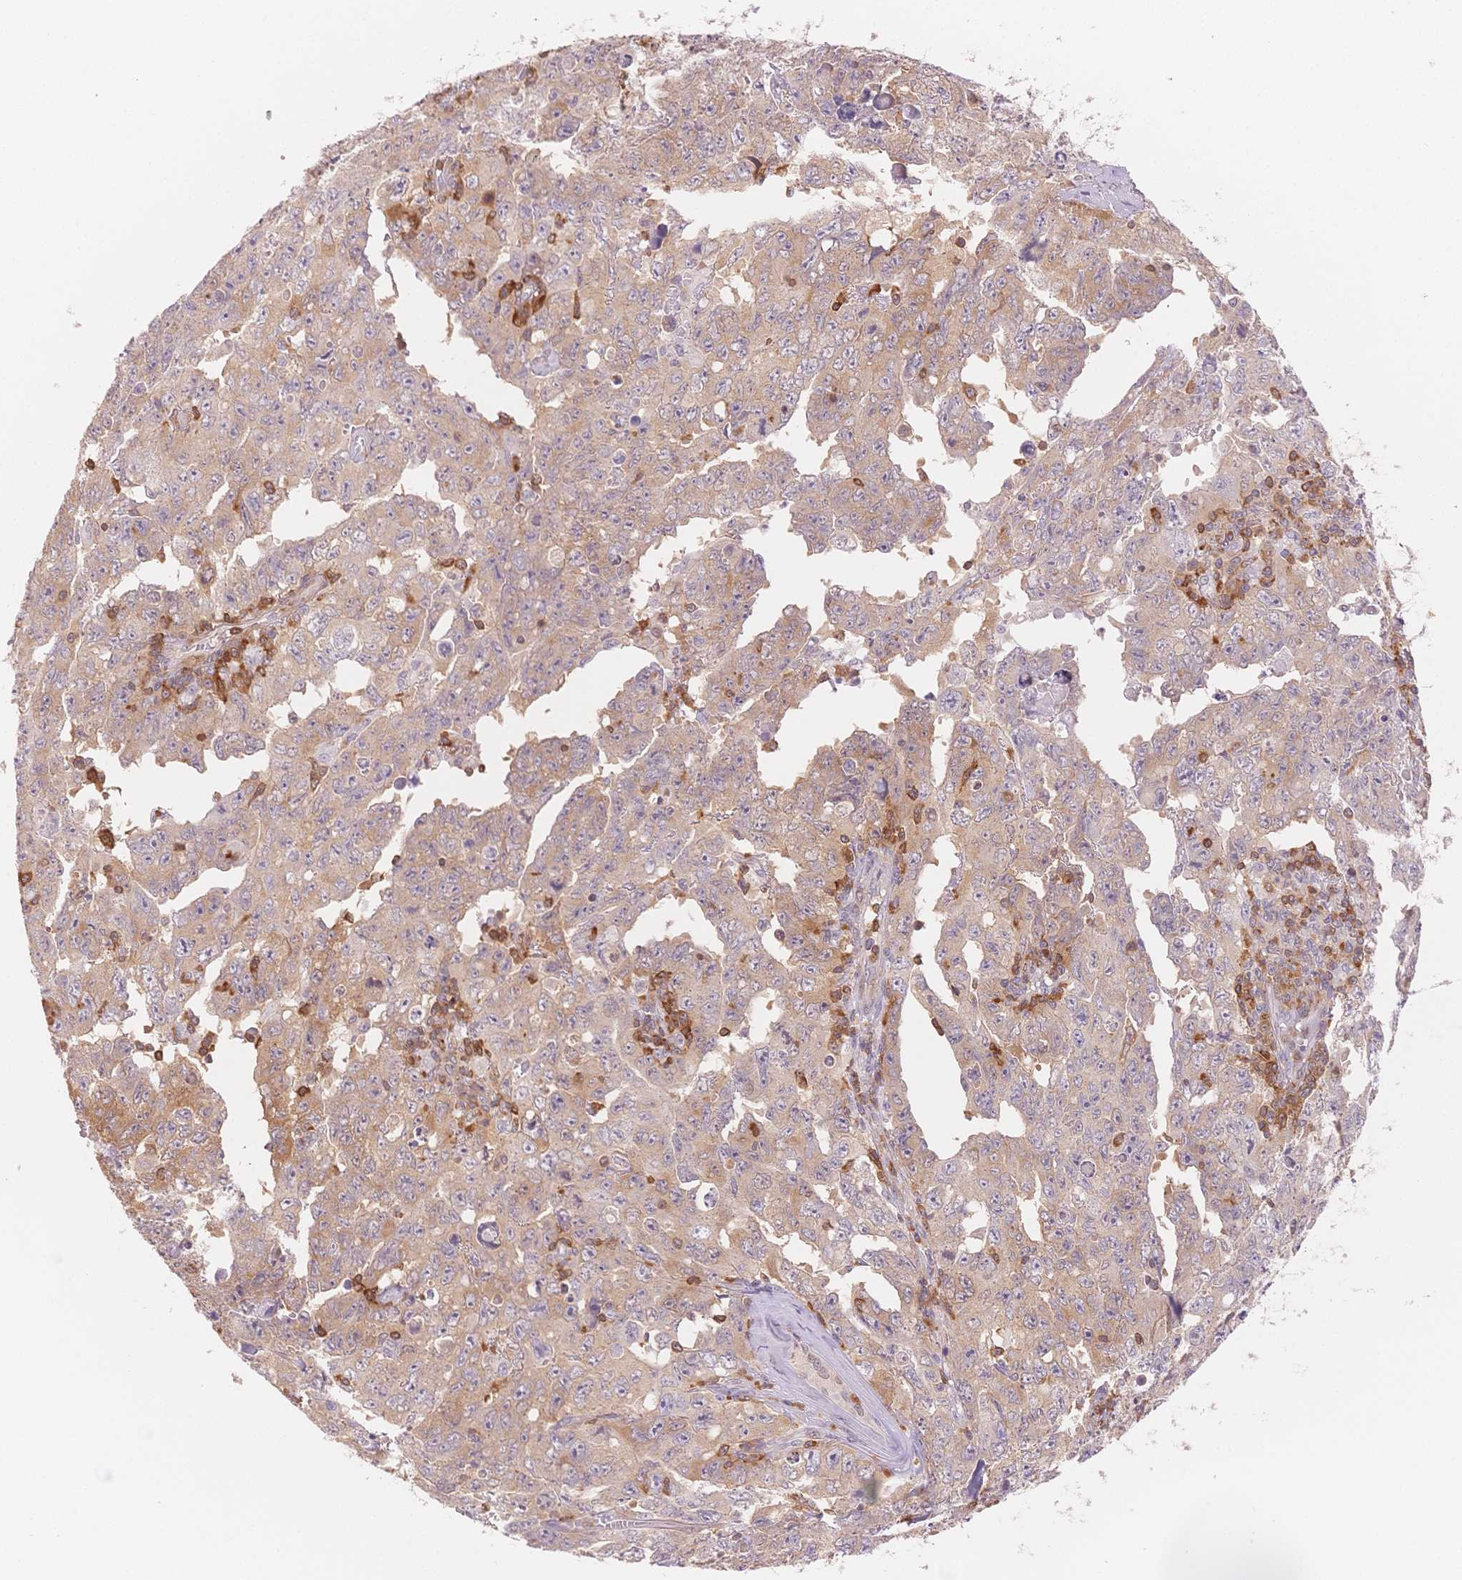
{"staining": {"intensity": "weak", "quantity": "25%-75%", "location": "cytoplasmic/membranous"}, "tissue": "testis cancer", "cell_type": "Tumor cells", "image_type": "cancer", "snomed": [{"axis": "morphology", "description": "Carcinoma, Embryonal, NOS"}, {"axis": "topography", "description": "Testis"}], "caption": "Approximately 25%-75% of tumor cells in testis cancer show weak cytoplasmic/membranous protein staining as visualized by brown immunohistochemical staining.", "gene": "STK39", "patient": {"sex": "male", "age": 24}}